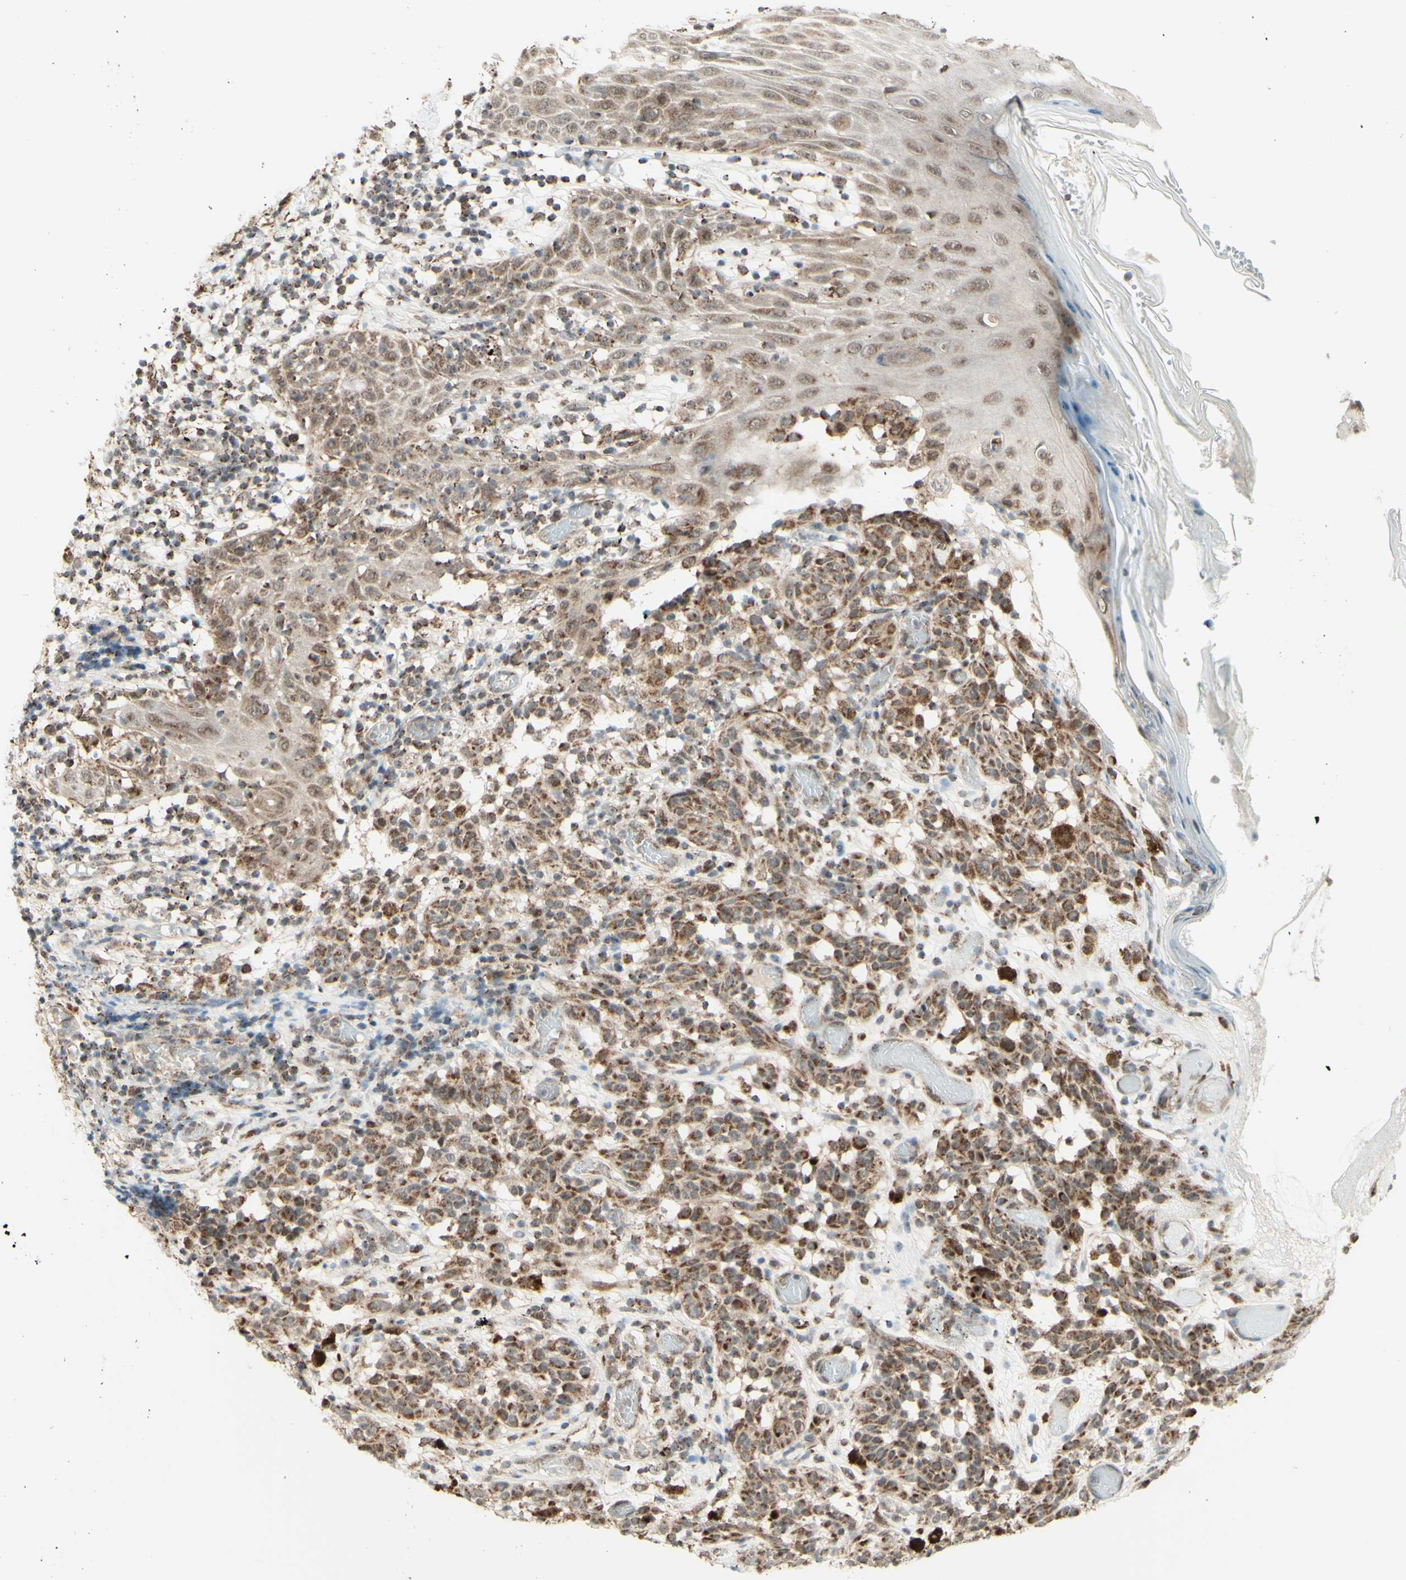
{"staining": {"intensity": "moderate", "quantity": ">75%", "location": "cytoplasmic/membranous"}, "tissue": "melanoma", "cell_type": "Tumor cells", "image_type": "cancer", "snomed": [{"axis": "morphology", "description": "Malignant melanoma, NOS"}, {"axis": "topography", "description": "Skin"}], "caption": "Immunohistochemical staining of human malignant melanoma displays medium levels of moderate cytoplasmic/membranous positivity in about >75% of tumor cells.", "gene": "DHRS3", "patient": {"sex": "female", "age": 46}}